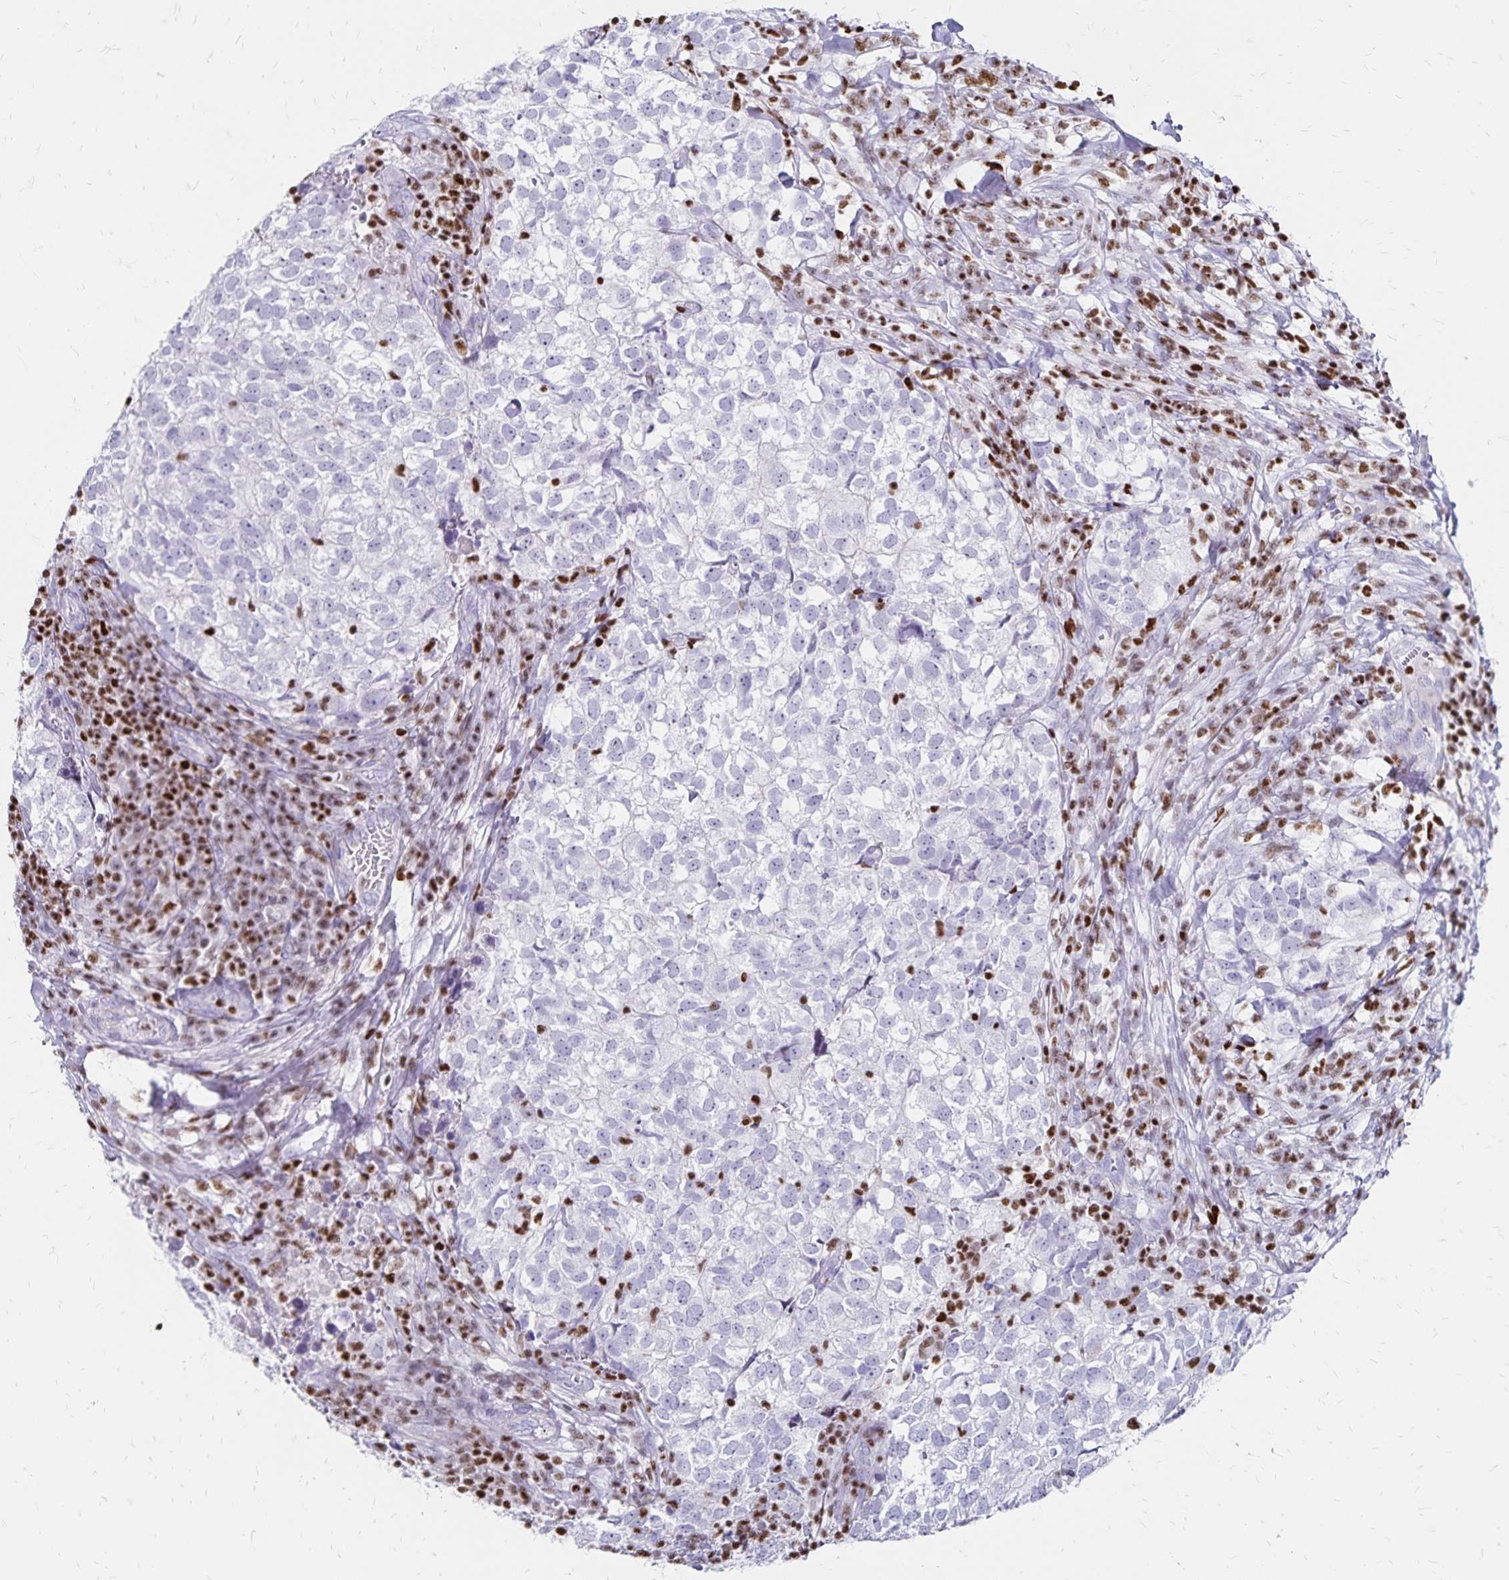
{"staining": {"intensity": "negative", "quantity": "none", "location": "none"}, "tissue": "breast cancer", "cell_type": "Tumor cells", "image_type": "cancer", "snomed": [{"axis": "morphology", "description": "Duct carcinoma"}, {"axis": "topography", "description": "Breast"}], "caption": "High power microscopy micrograph of an immunohistochemistry (IHC) micrograph of breast cancer, revealing no significant positivity in tumor cells.", "gene": "IKZF1", "patient": {"sex": "female", "age": 30}}